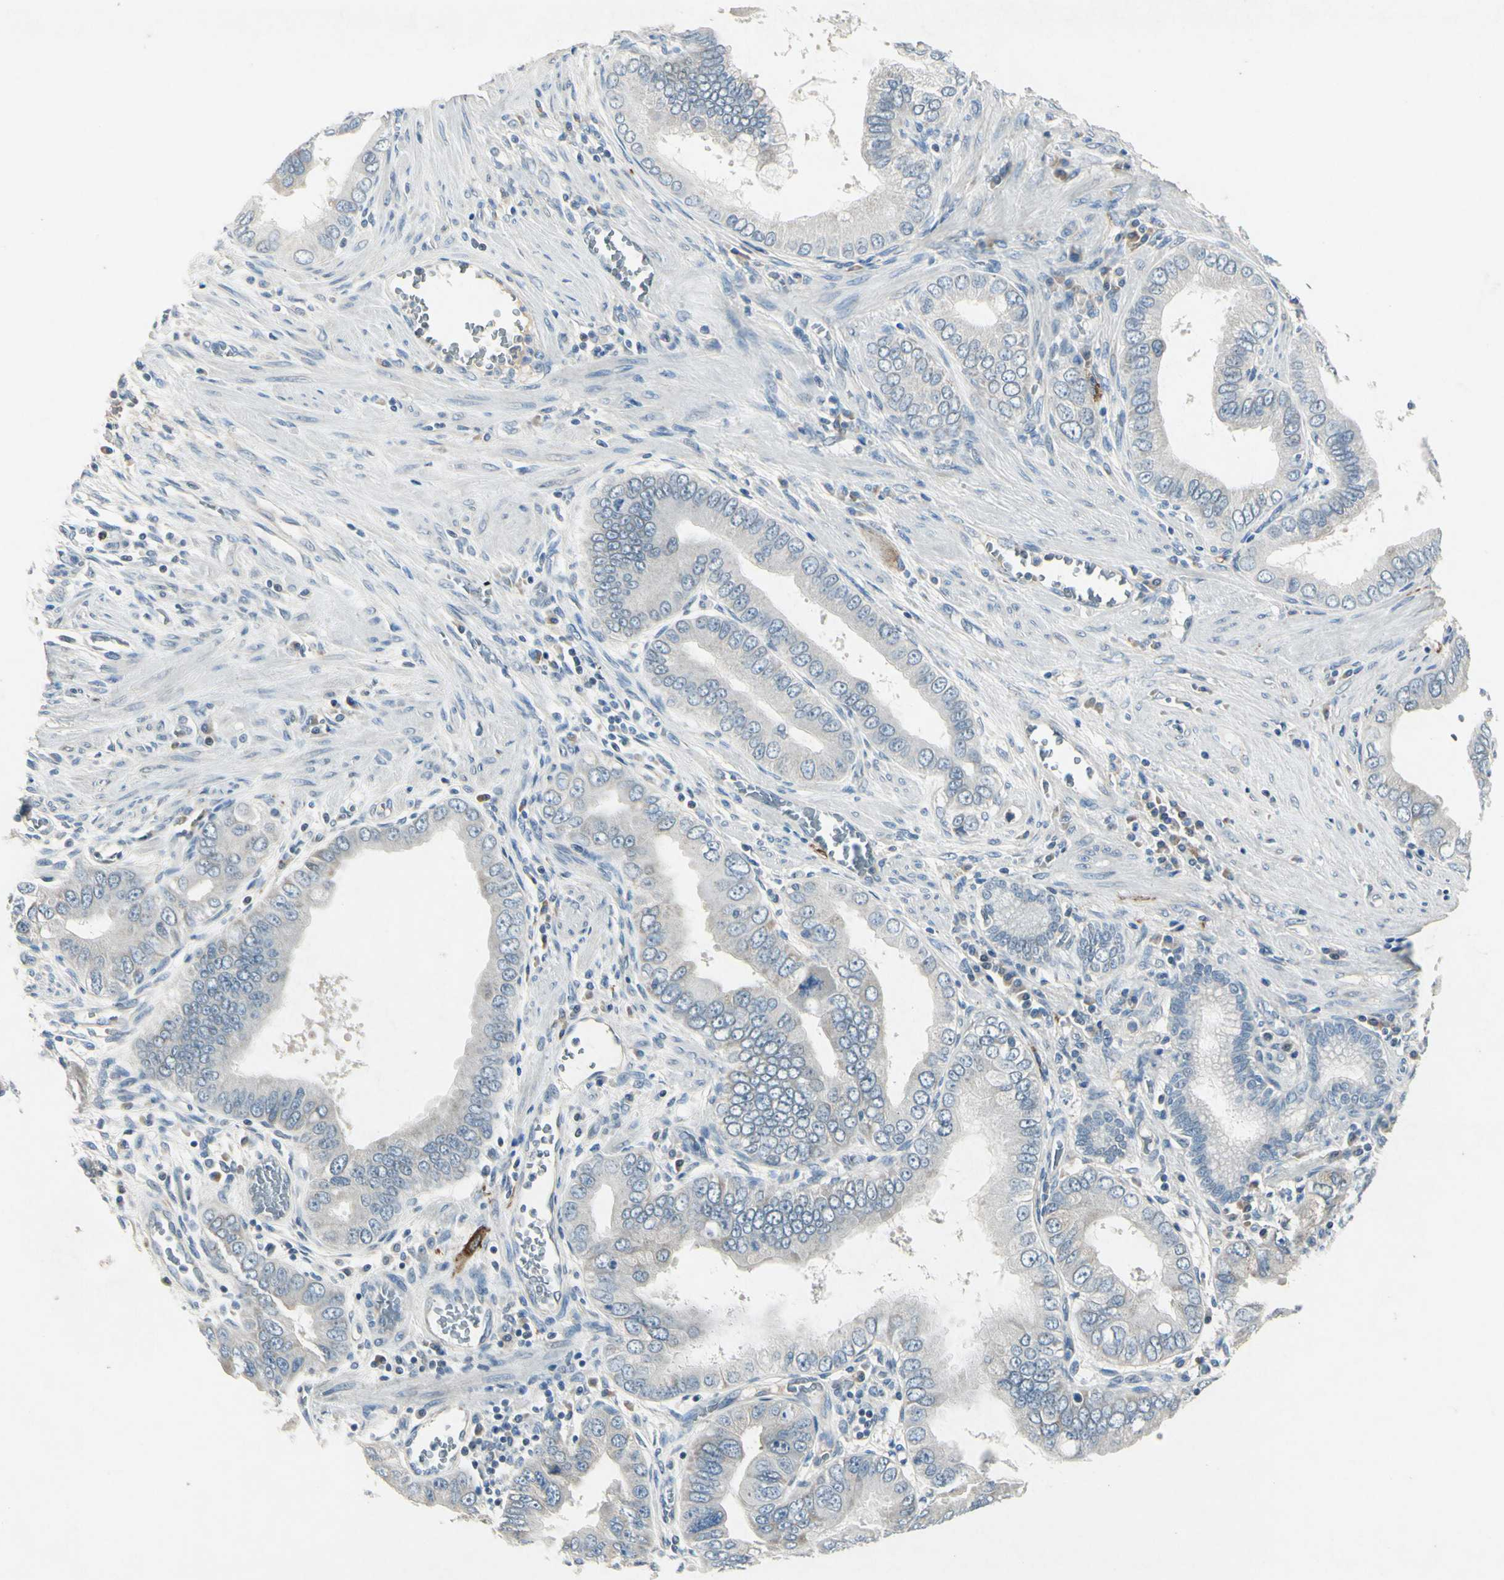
{"staining": {"intensity": "negative", "quantity": "none", "location": "none"}, "tissue": "pancreatic cancer", "cell_type": "Tumor cells", "image_type": "cancer", "snomed": [{"axis": "morphology", "description": "Normal tissue, NOS"}, {"axis": "topography", "description": "Lymph node"}], "caption": "Tumor cells show no significant positivity in pancreatic cancer. (Brightfield microscopy of DAB IHC at high magnification).", "gene": "SNAP91", "patient": {"sex": "male", "age": 50}}